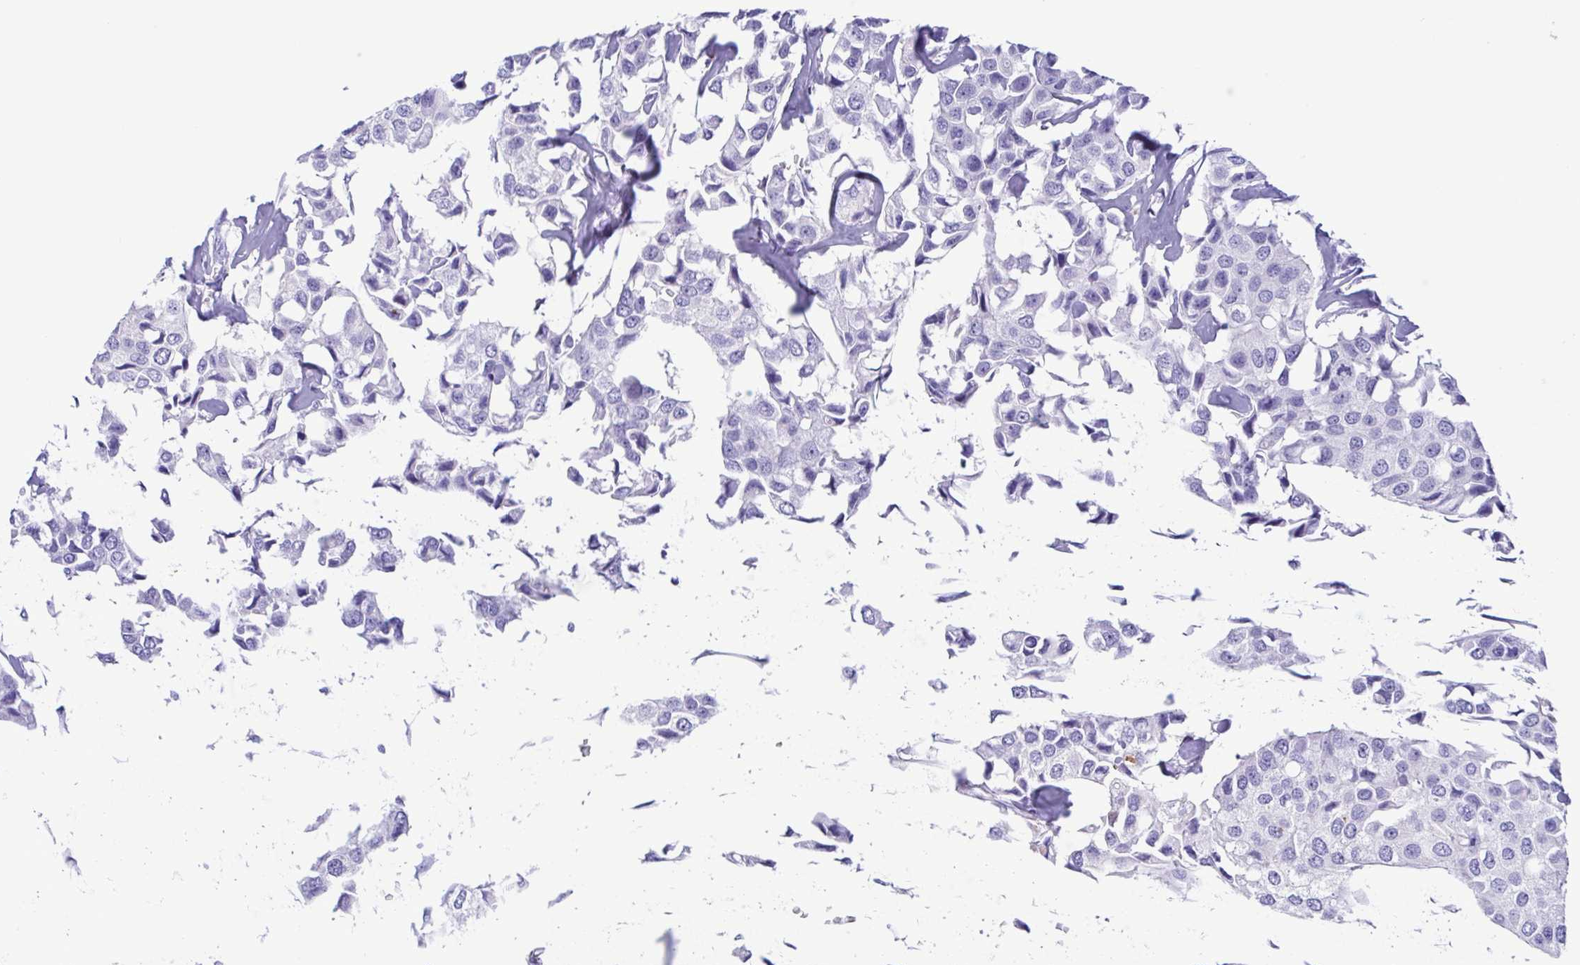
{"staining": {"intensity": "negative", "quantity": "none", "location": "none"}, "tissue": "breast cancer", "cell_type": "Tumor cells", "image_type": "cancer", "snomed": [{"axis": "morphology", "description": "Duct carcinoma"}, {"axis": "topography", "description": "Breast"}], "caption": "The micrograph reveals no significant staining in tumor cells of breast cancer.", "gene": "TSPY2", "patient": {"sex": "female", "age": 80}}